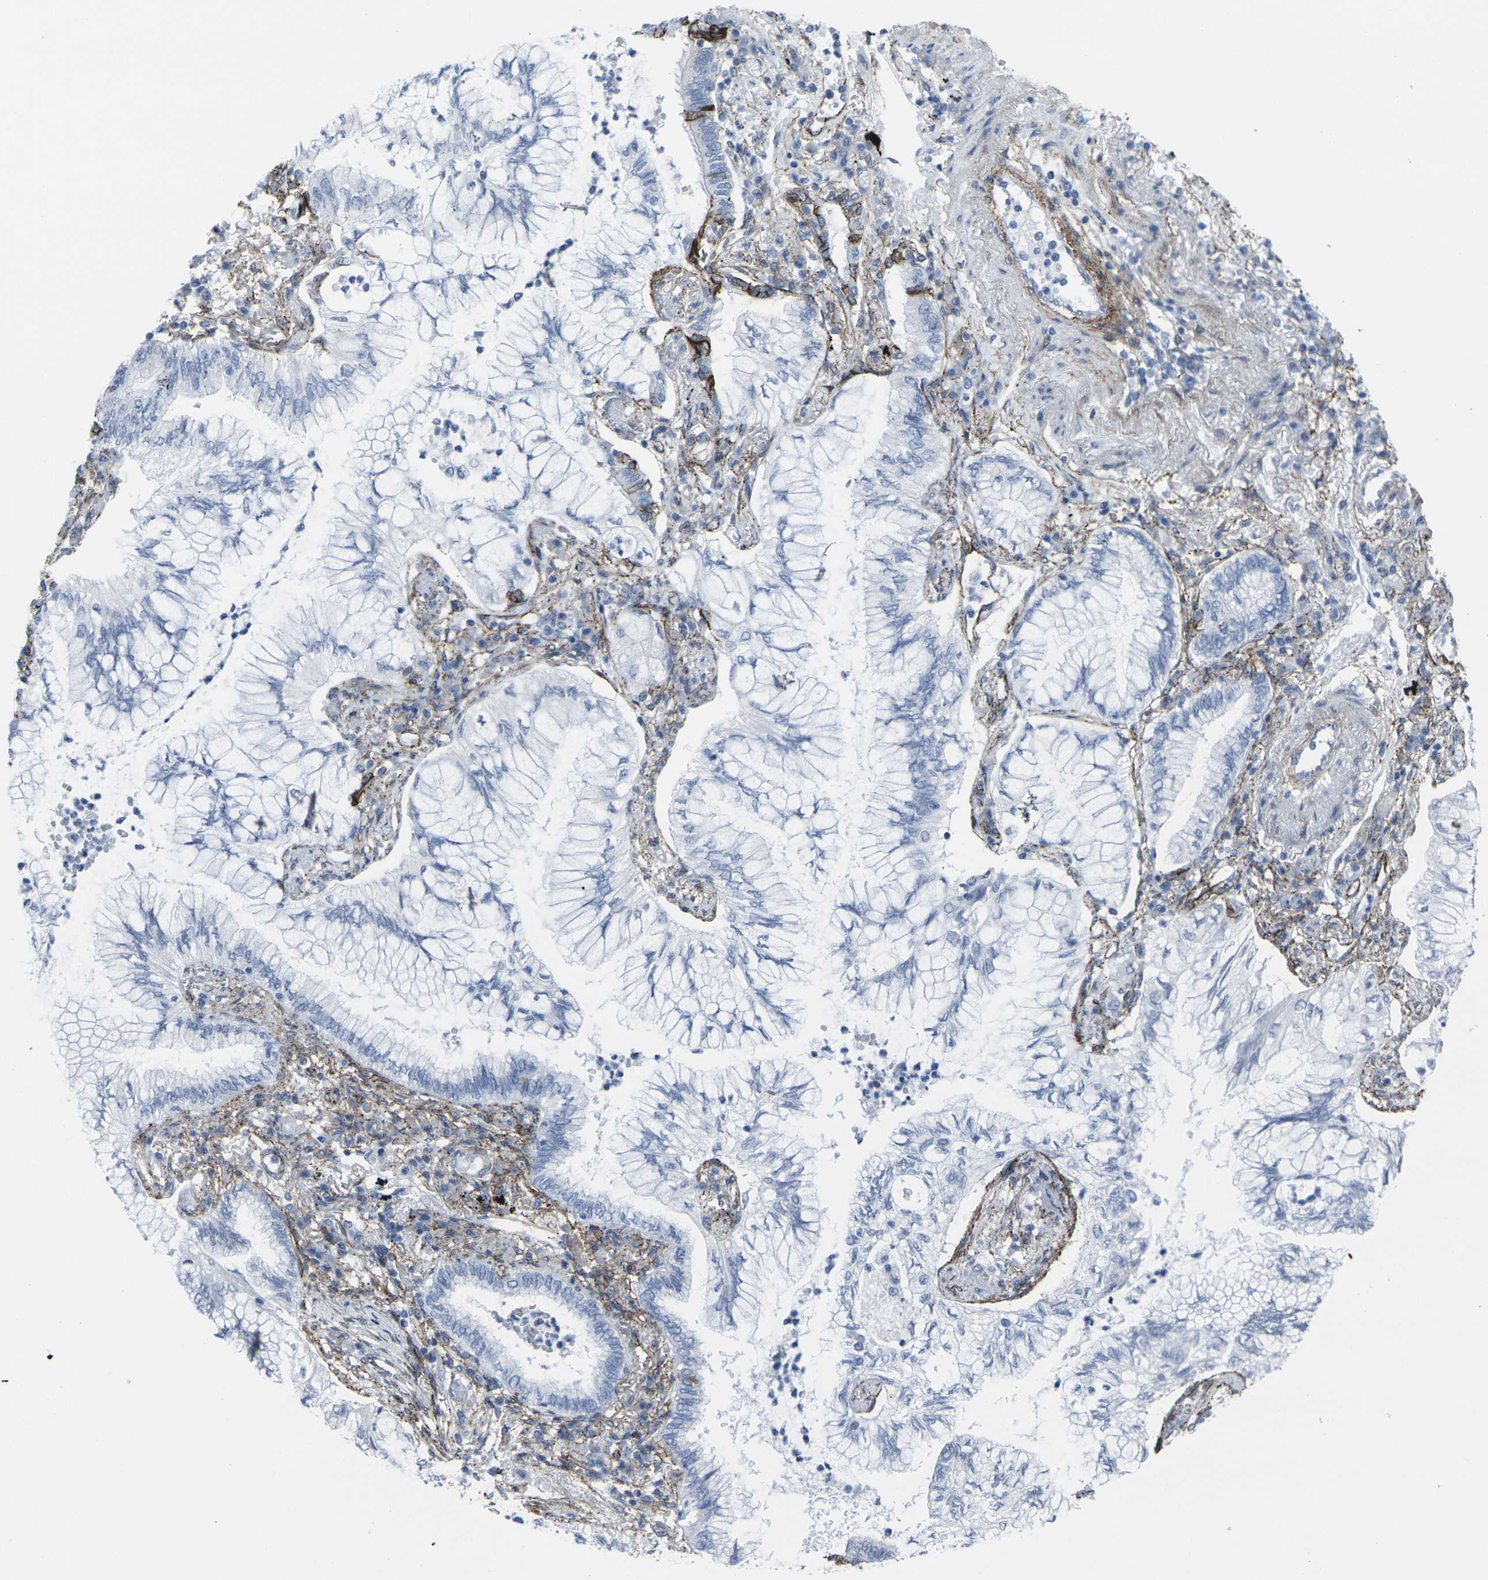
{"staining": {"intensity": "negative", "quantity": "none", "location": "none"}, "tissue": "lung cancer", "cell_type": "Tumor cells", "image_type": "cancer", "snomed": [{"axis": "morphology", "description": "Normal tissue, NOS"}, {"axis": "morphology", "description": "Adenocarcinoma, NOS"}, {"axis": "topography", "description": "Bronchus"}, {"axis": "topography", "description": "Lung"}], "caption": "Immunohistochemistry (IHC) histopathology image of human adenocarcinoma (lung) stained for a protein (brown), which exhibits no staining in tumor cells.", "gene": "CDH11", "patient": {"sex": "female", "age": 70}}